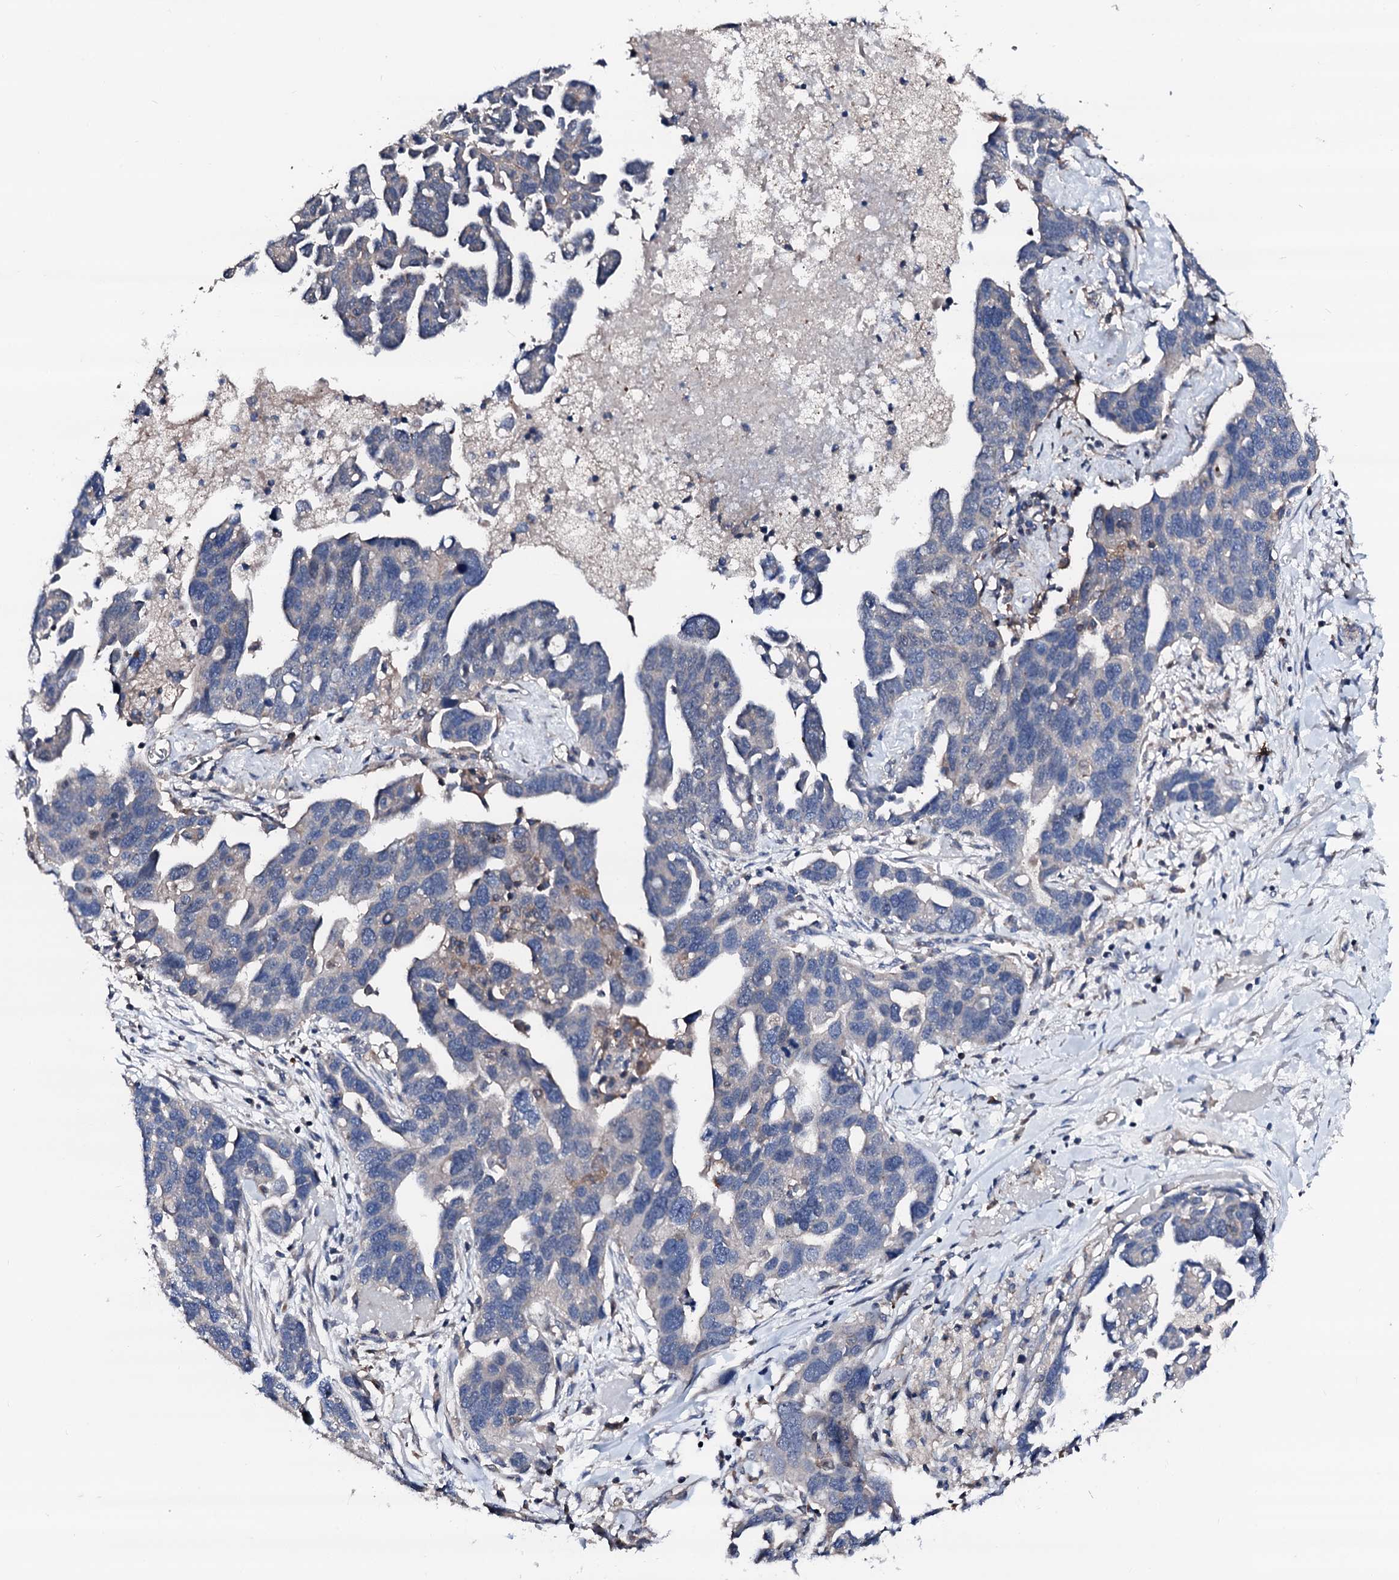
{"staining": {"intensity": "negative", "quantity": "none", "location": "none"}, "tissue": "ovarian cancer", "cell_type": "Tumor cells", "image_type": "cancer", "snomed": [{"axis": "morphology", "description": "Cystadenocarcinoma, serous, NOS"}, {"axis": "topography", "description": "Ovary"}], "caption": "Ovarian serous cystadenocarcinoma stained for a protein using immunohistochemistry (IHC) displays no expression tumor cells.", "gene": "TRAFD1", "patient": {"sex": "female", "age": 54}}